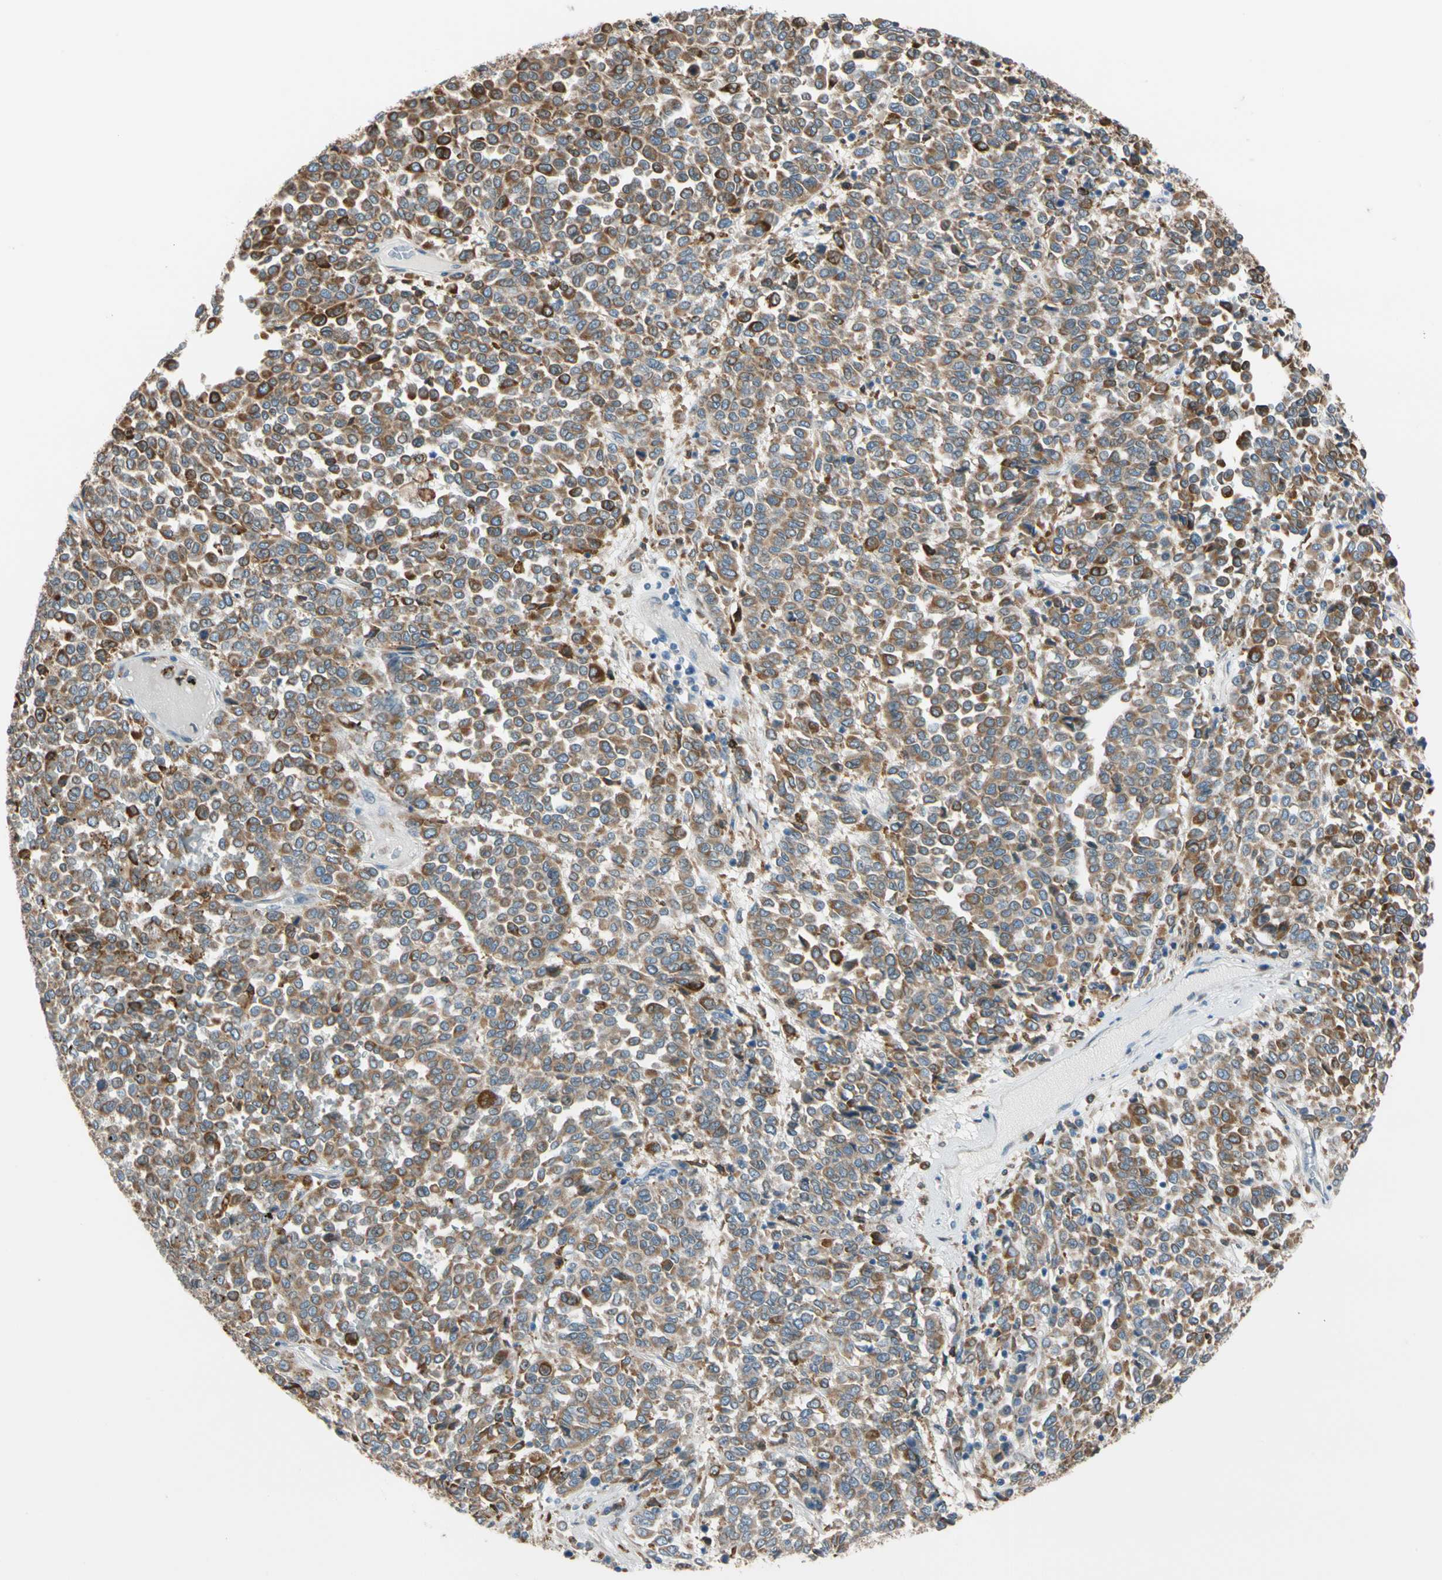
{"staining": {"intensity": "moderate", "quantity": ">75%", "location": "cytoplasmic/membranous"}, "tissue": "melanoma", "cell_type": "Tumor cells", "image_type": "cancer", "snomed": [{"axis": "morphology", "description": "Malignant melanoma, Metastatic site"}, {"axis": "topography", "description": "Pancreas"}], "caption": "This micrograph demonstrates immunohistochemistry (IHC) staining of melanoma, with medium moderate cytoplasmic/membranous expression in about >75% of tumor cells.", "gene": "LRPAP1", "patient": {"sex": "female", "age": 30}}